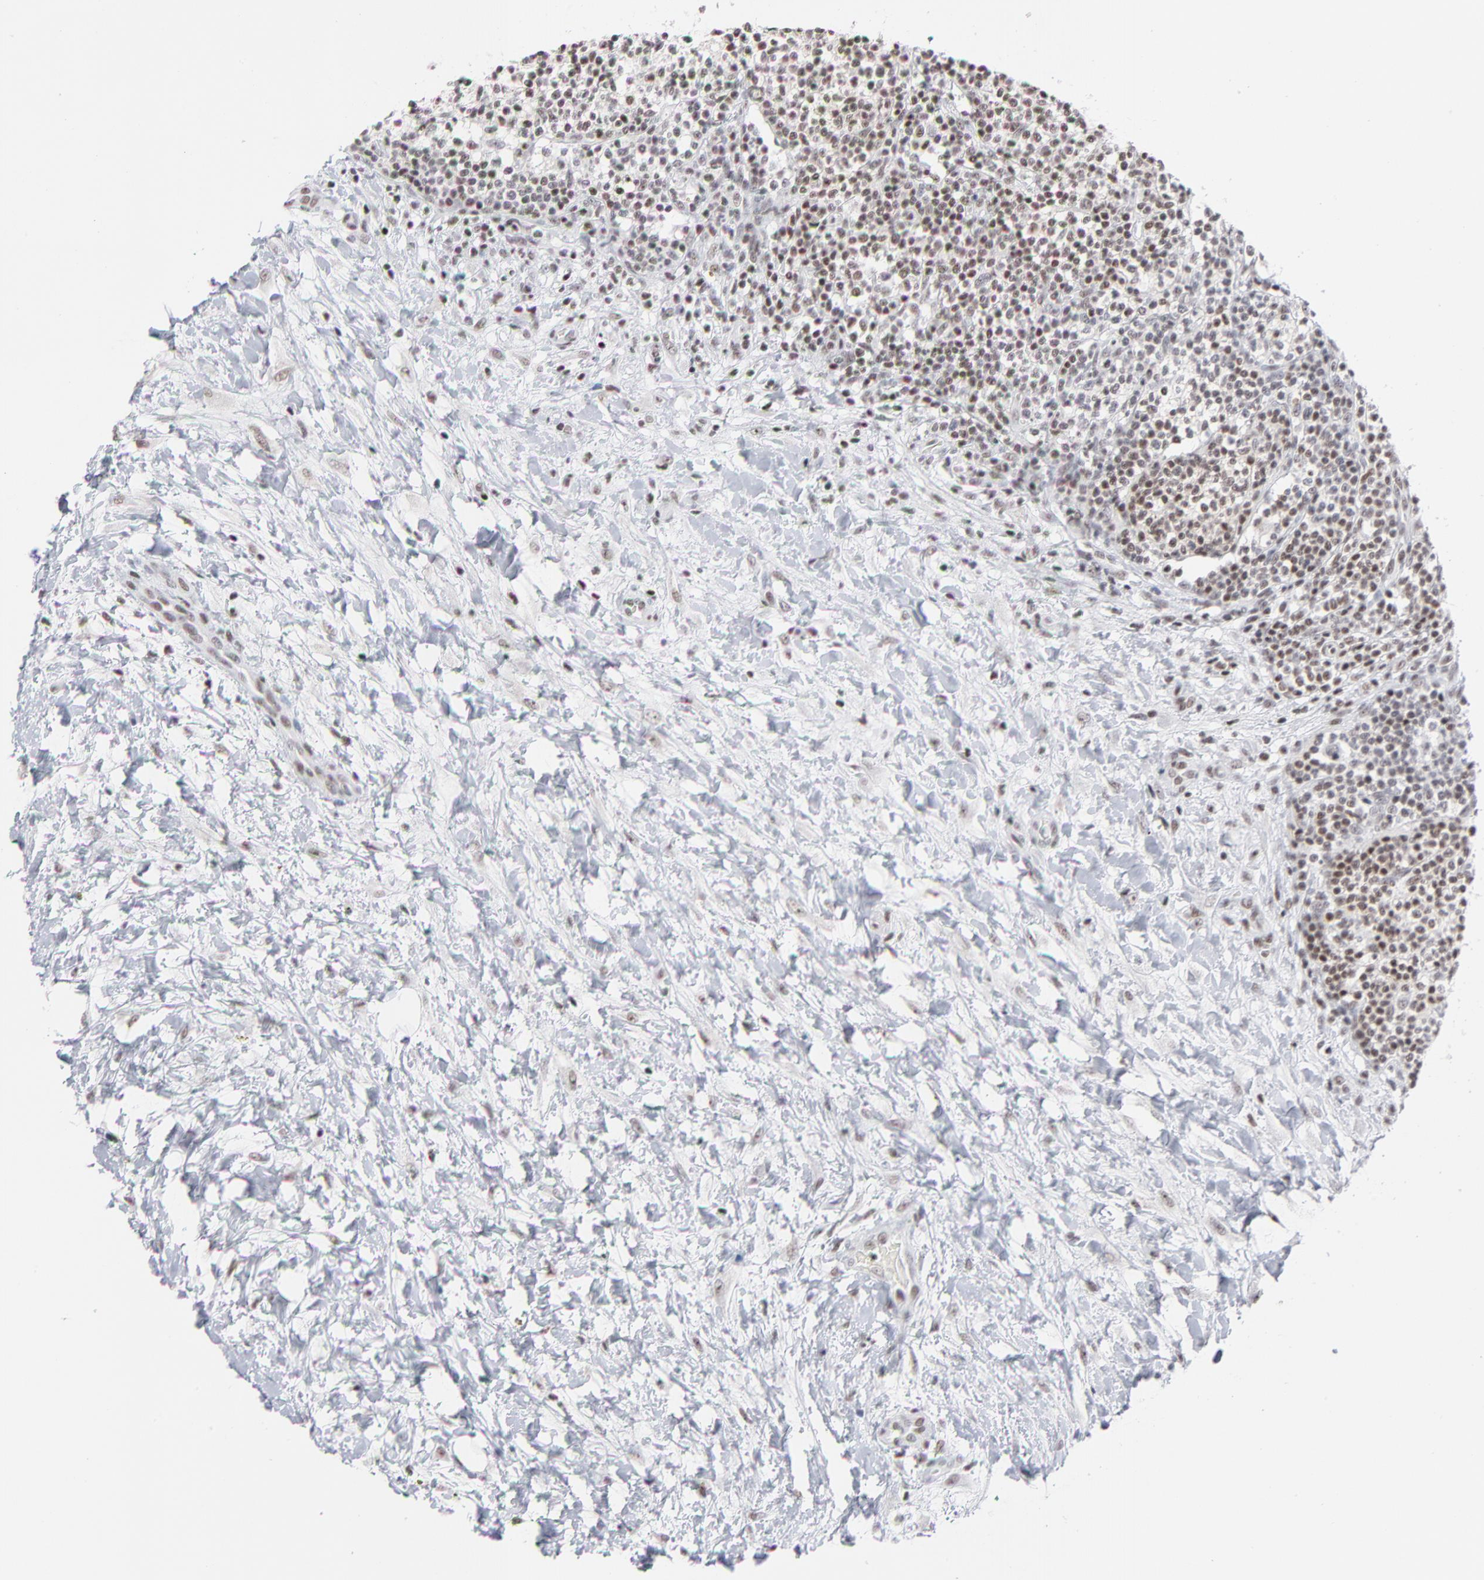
{"staining": {"intensity": "weak", "quantity": "25%-75%", "location": "nuclear"}, "tissue": "lymphoma", "cell_type": "Tumor cells", "image_type": "cancer", "snomed": [{"axis": "morphology", "description": "Malignant lymphoma, non-Hodgkin's type, Low grade"}, {"axis": "topography", "description": "Lymph node"}], "caption": "Immunohistochemistry of lymphoma demonstrates low levels of weak nuclear expression in approximately 25%-75% of tumor cells.", "gene": "ZNF143", "patient": {"sex": "female", "age": 76}}